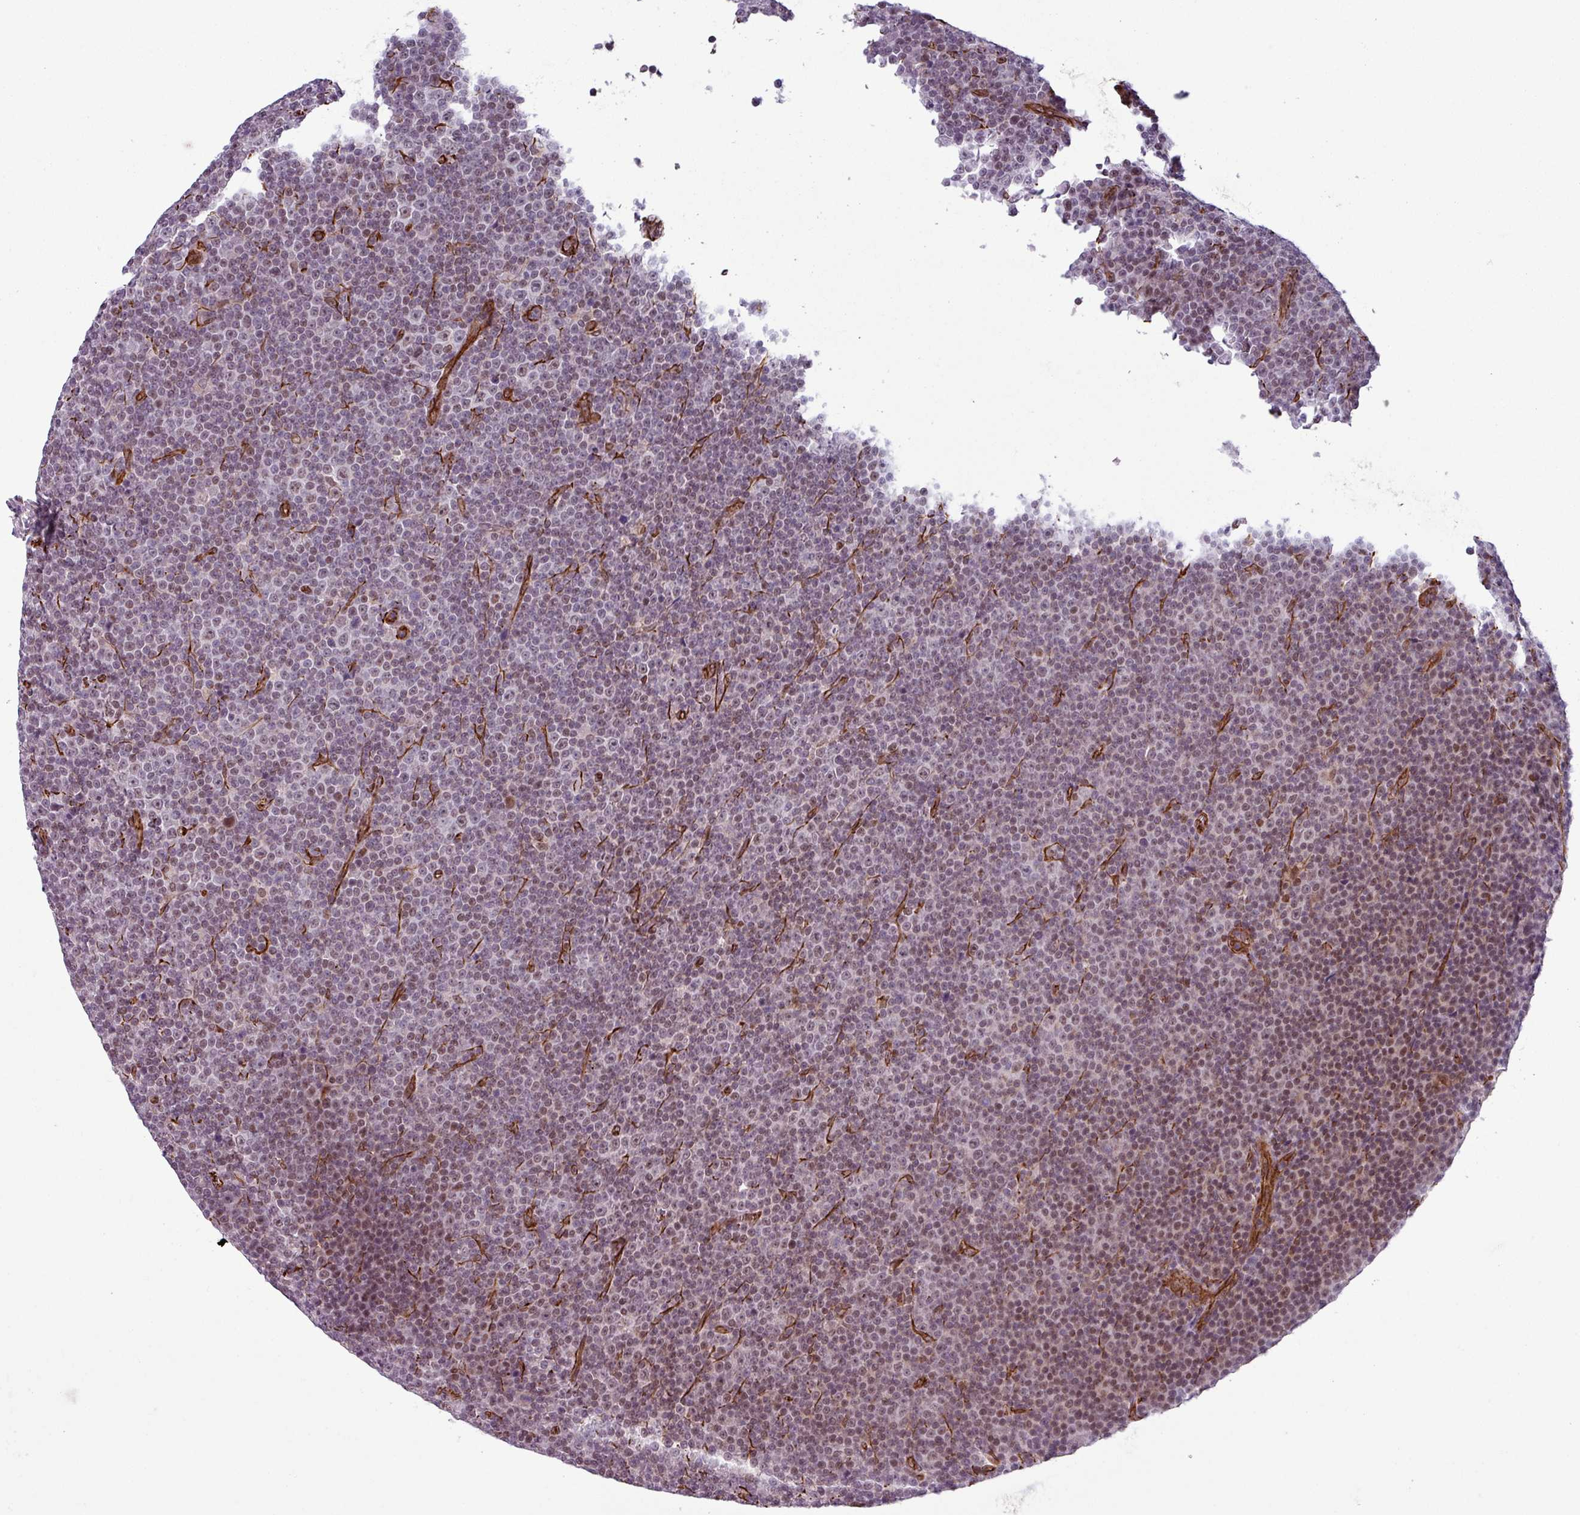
{"staining": {"intensity": "weak", "quantity": "25%-75%", "location": "nuclear"}, "tissue": "lymphoma", "cell_type": "Tumor cells", "image_type": "cancer", "snomed": [{"axis": "morphology", "description": "Malignant lymphoma, non-Hodgkin's type, Low grade"}, {"axis": "topography", "description": "Lymph node"}], "caption": "A brown stain shows weak nuclear expression of a protein in human lymphoma tumor cells. (DAB IHC with brightfield microscopy, high magnification).", "gene": "CHD3", "patient": {"sex": "female", "age": 67}}